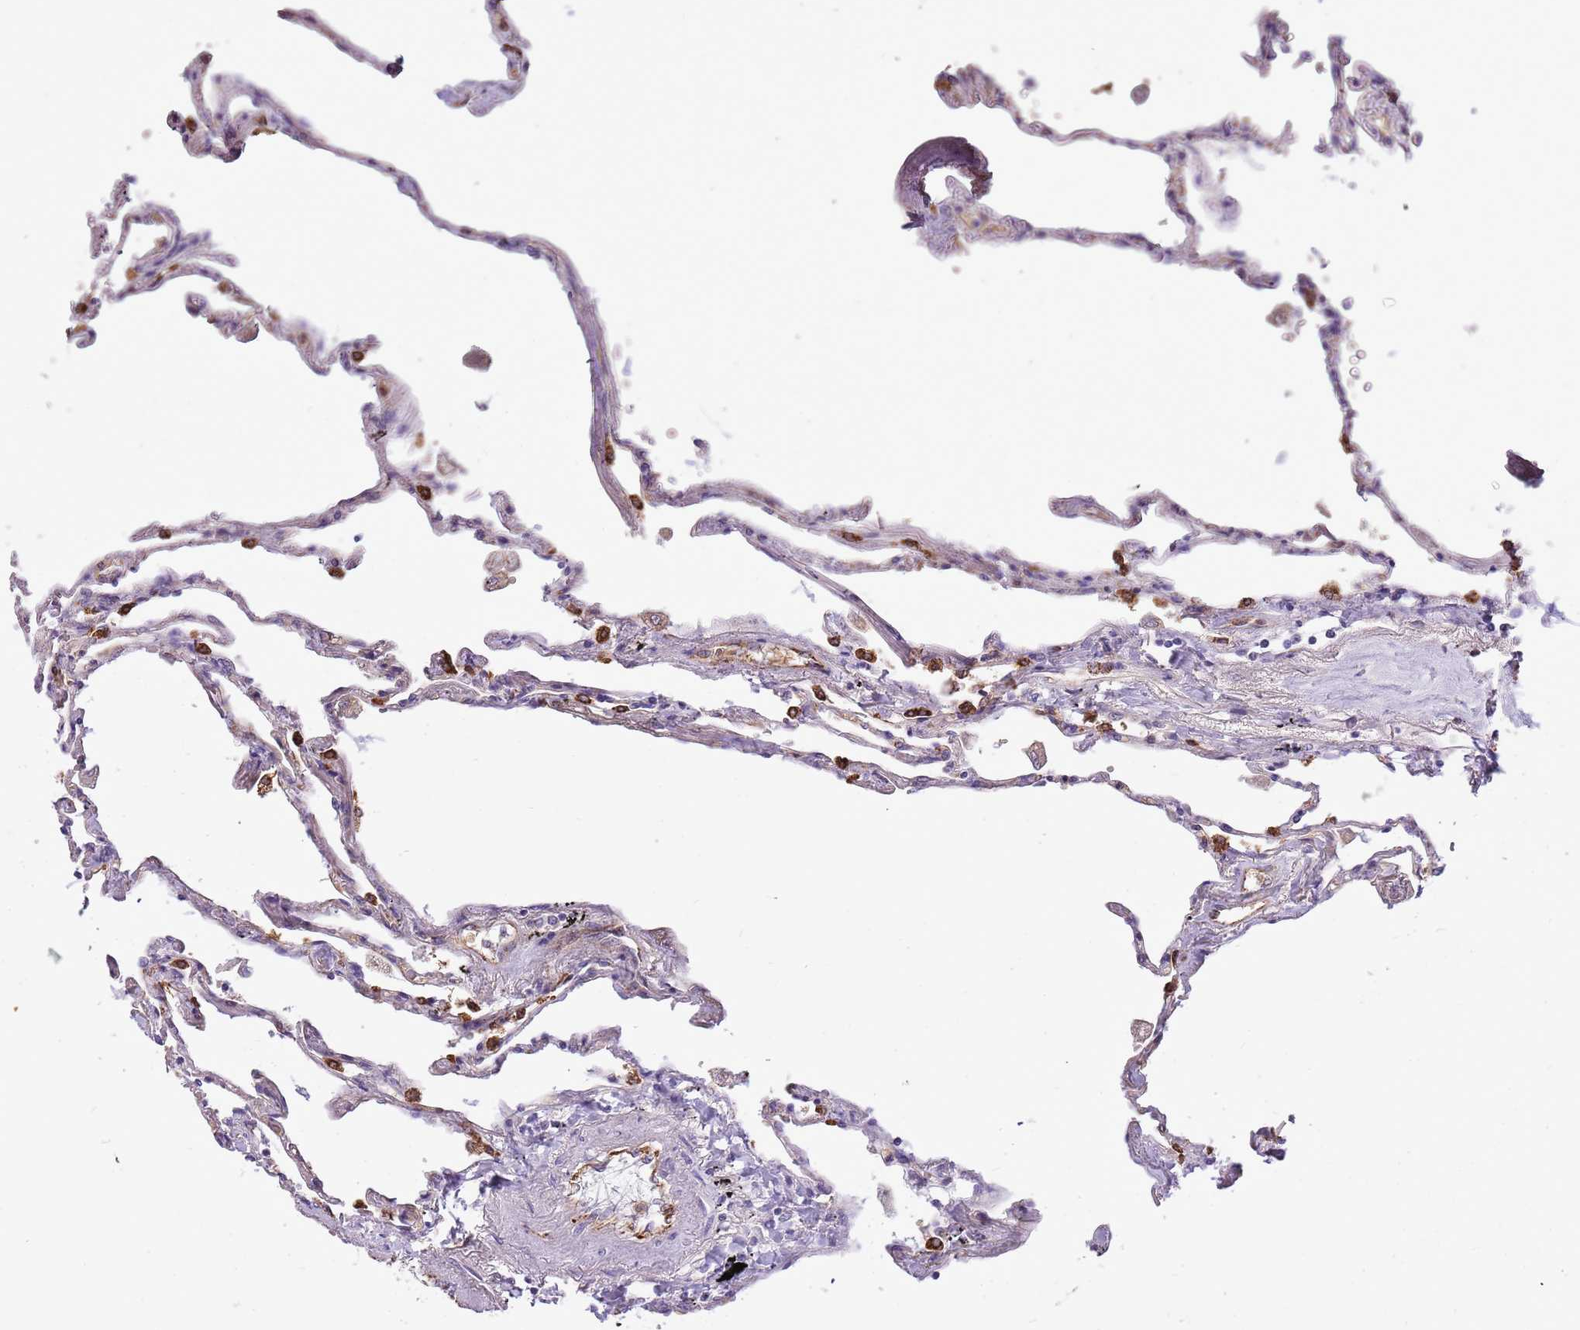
{"staining": {"intensity": "strong", "quantity": "25%-75%", "location": "cytoplasmic/membranous"}, "tissue": "lung", "cell_type": "Alveolar cells", "image_type": "normal", "snomed": [{"axis": "morphology", "description": "Normal tissue, NOS"}, {"axis": "topography", "description": "Lung"}], "caption": "Lung stained for a protein (brown) exhibits strong cytoplasmic/membranous positive expression in about 25%-75% of alveolar cells.", "gene": "PCNX1", "patient": {"sex": "female", "age": 67}}